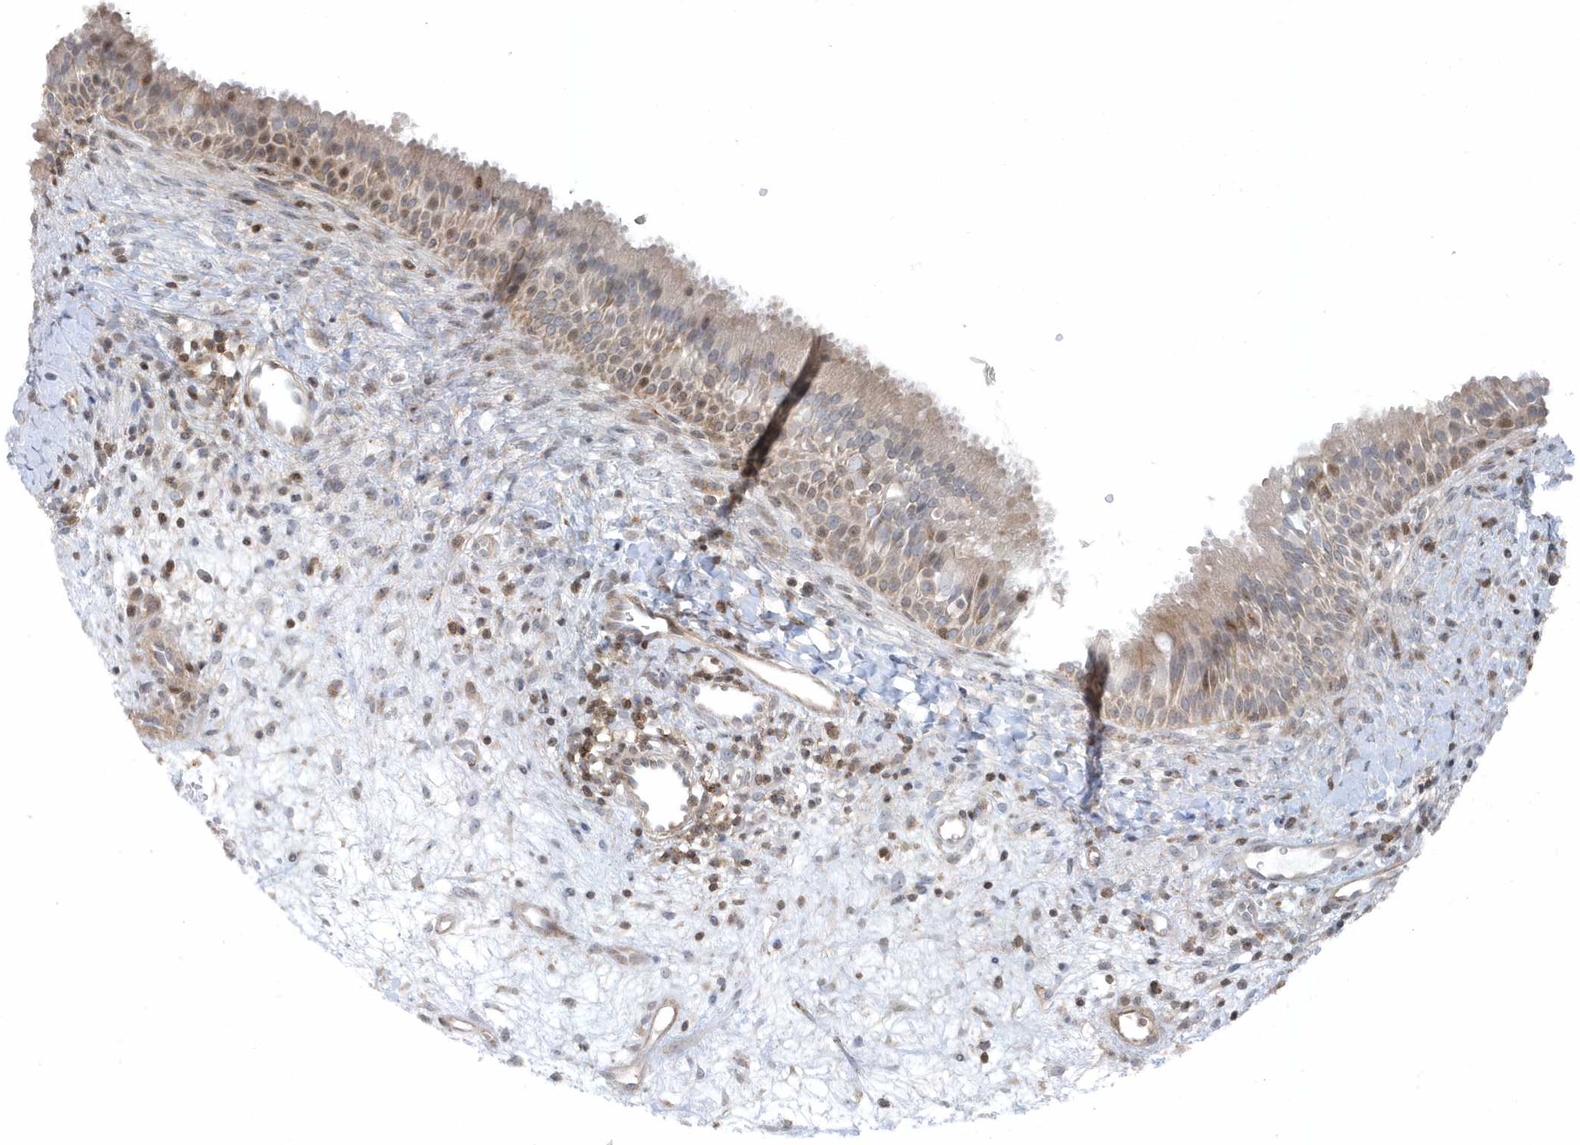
{"staining": {"intensity": "moderate", "quantity": "25%-75%", "location": "cytoplasmic/membranous,nuclear"}, "tissue": "nasopharynx", "cell_type": "Respiratory epithelial cells", "image_type": "normal", "snomed": [{"axis": "morphology", "description": "Normal tissue, NOS"}, {"axis": "topography", "description": "Nasopharynx"}], "caption": "Nasopharynx stained with IHC exhibits moderate cytoplasmic/membranous,nuclear positivity in approximately 25%-75% of respiratory epithelial cells. (Brightfield microscopy of DAB IHC at high magnification).", "gene": "CACNB2", "patient": {"sex": "male", "age": 22}}